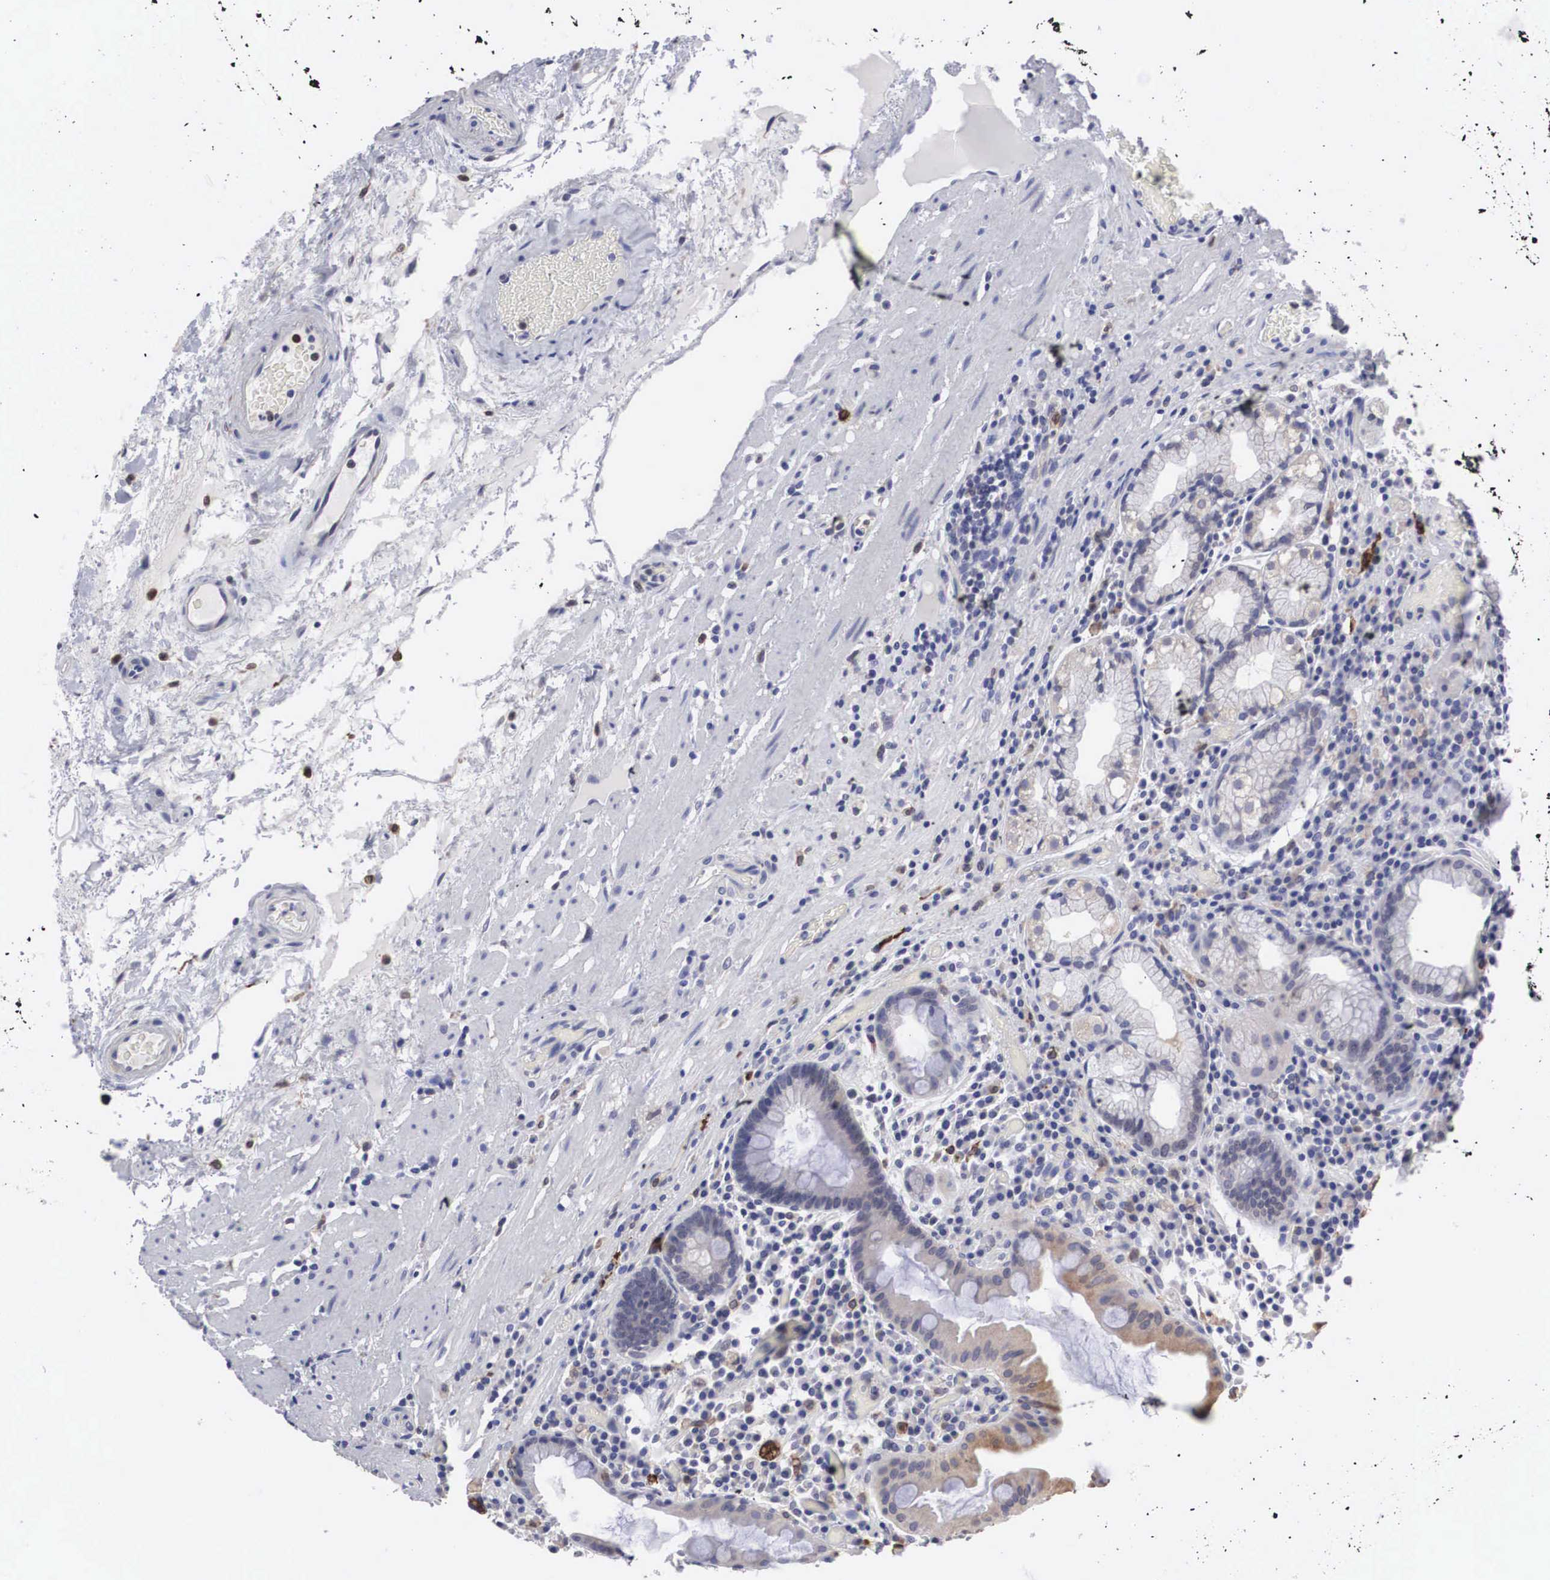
{"staining": {"intensity": "weak", "quantity": "<25%", "location": "cytoplasmic/membranous"}, "tissue": "stomach", "cell_type": "Glandular cells", "image_type": "normal", "snomed": [{"axis": "morphology", "description": "Normal tissue, NOS"}, {"axis": "topography", "description": "Stomach, lower"}, {"axis": "topography", "description": "Duodenum"}], "caption": "DAB immunohistochemical staining of normal human stomach reveals no significant staining in glandular cells.", "gene": "HMOX1", "patient": {"sex": "male", "age": 84}}